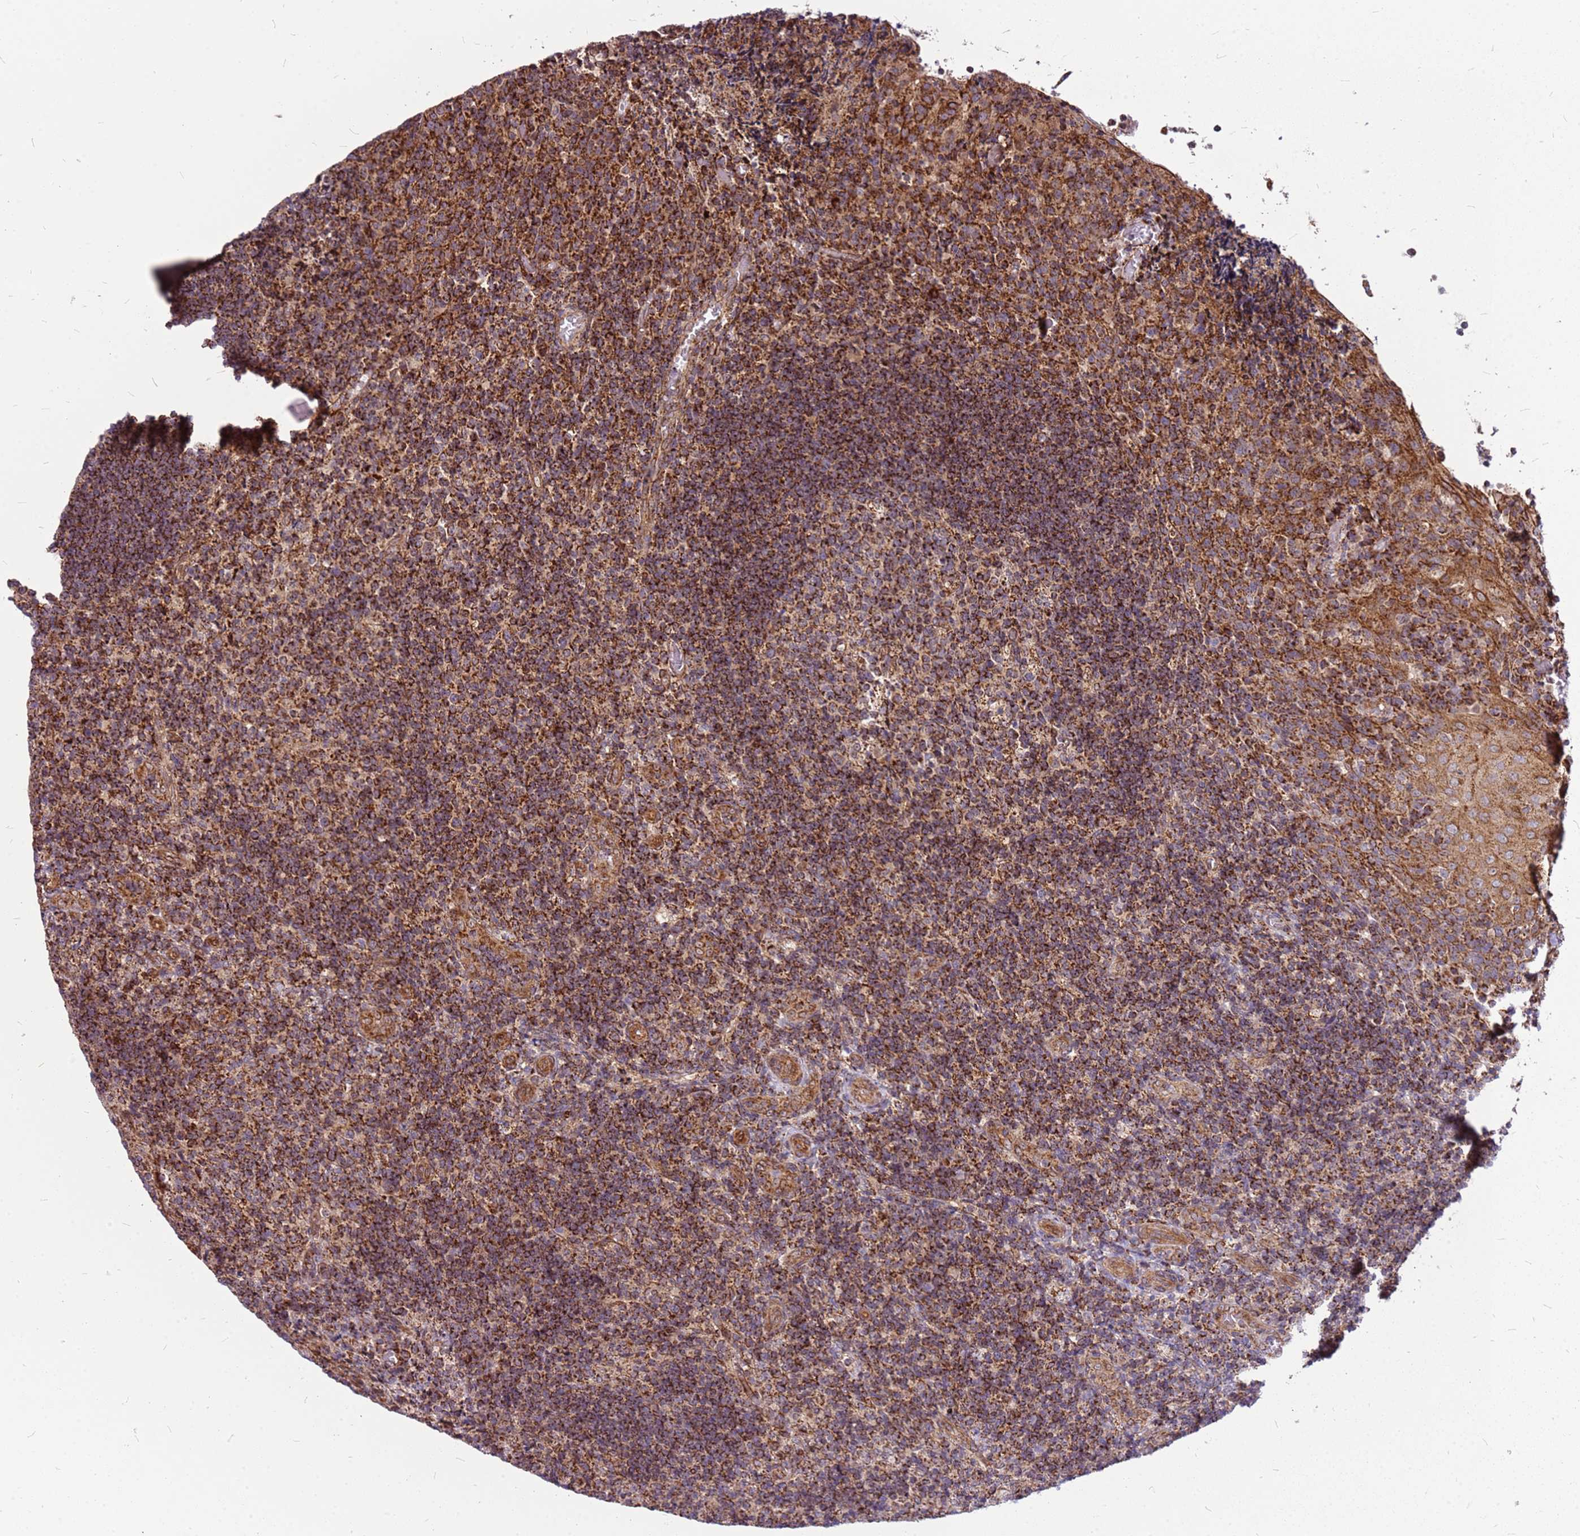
{"staining": {"intensity": "strong", "quantity": "25%-75%", "location": "cytoplasmic/membranous"}, "tissue": "tonsil", "cell_type": "Germinal center cells", "image_type": "normal", "snomed": [{"axis": "morphology", "description": "Normal tissue, NOS"}, {"axis": "topography", "description": "Tonsil"}], "caption": "Brown immunohistochemical staining in unremarkable tonsil exhibits strong cytoplasmic/membranous expression in approximately 25%-75% of germinal center cells. The staining was performed using DAB (3,3'-diaminobenzidine) to visualize the protein expression in brown, while the nuclei were stained in blue with hematoxylin (Magnification: 20x).", "gene": "OR51T1", "patient": {"sex": "male", "age": 17}}